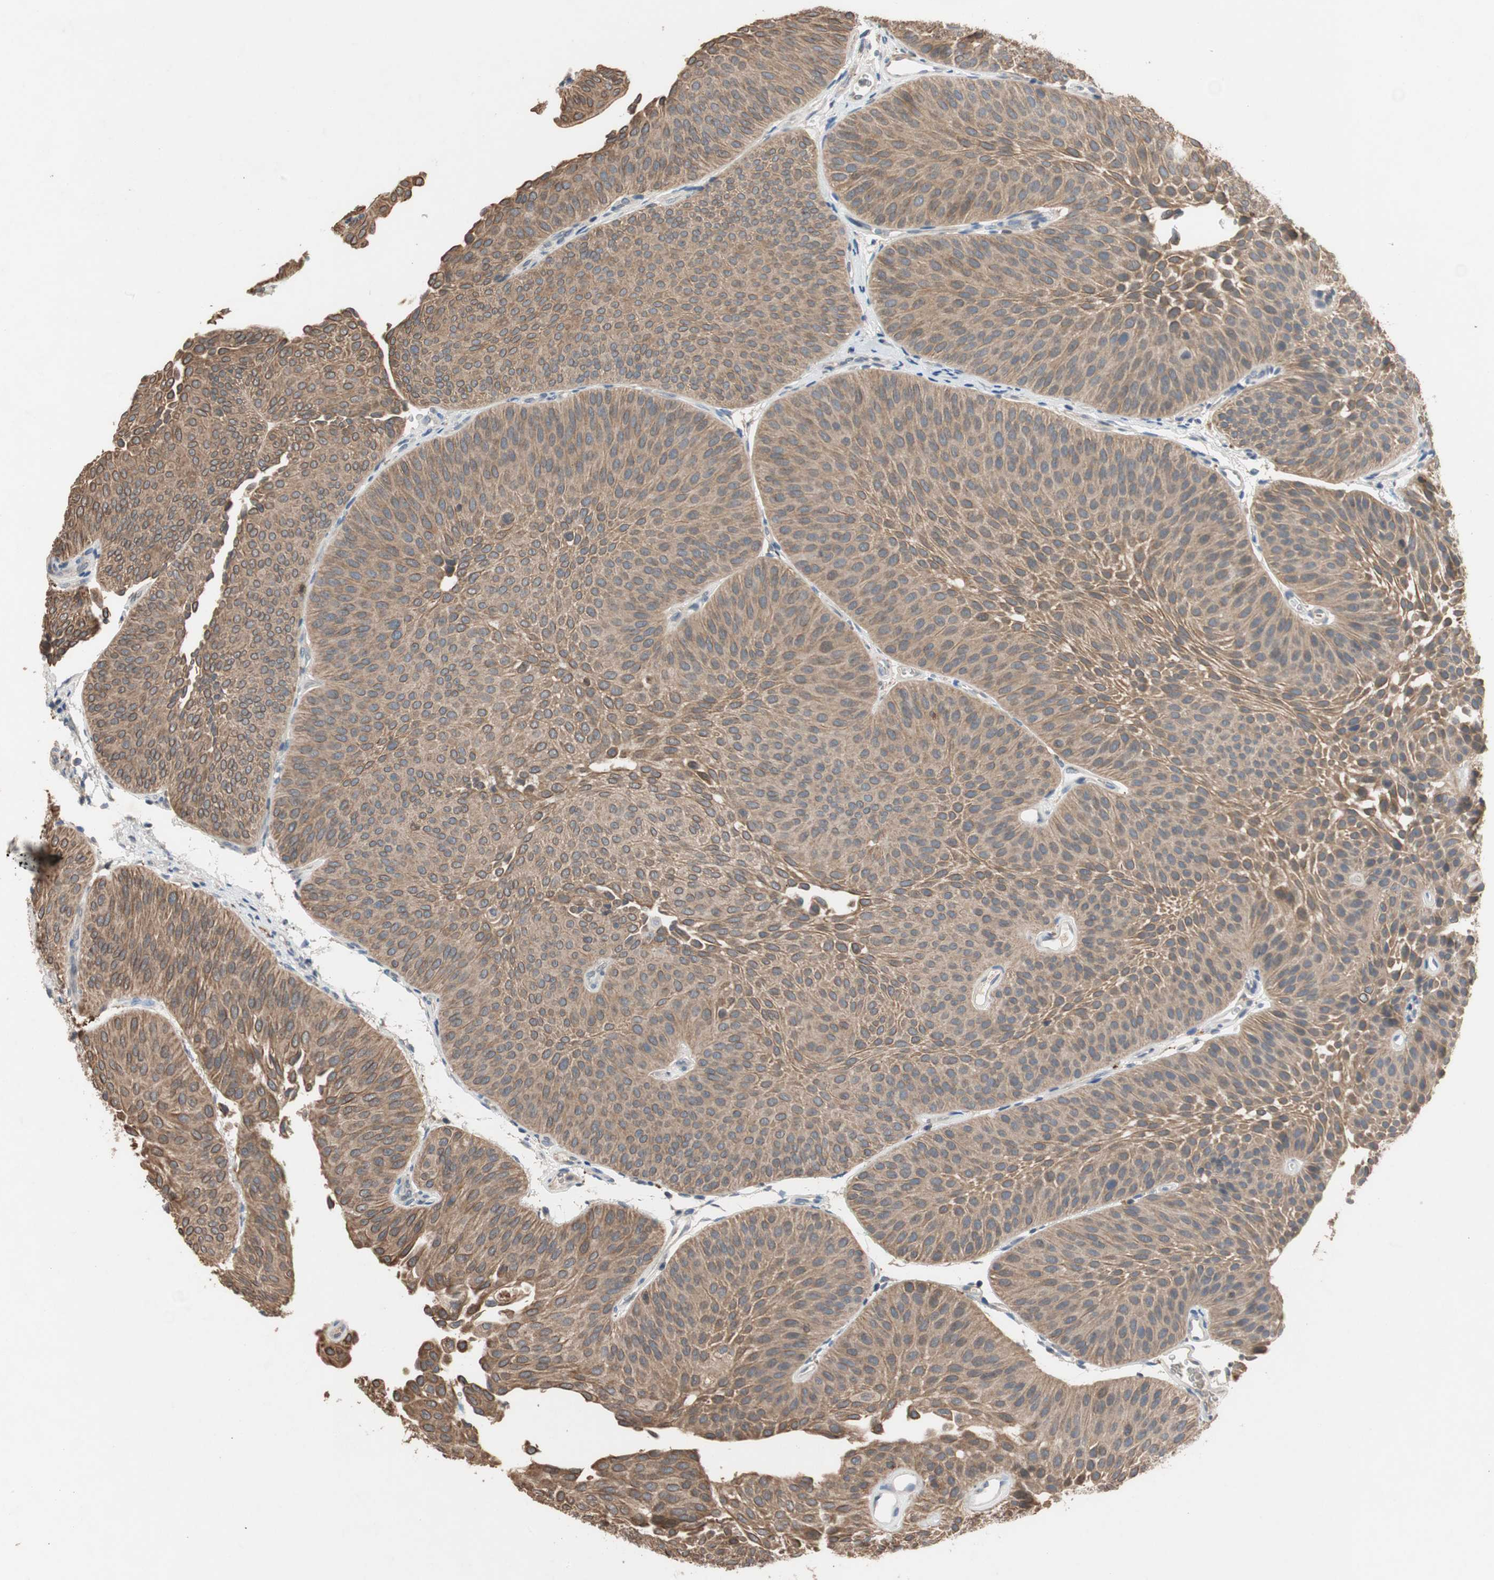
{"staining": {"intensity": "moderate", "quantity": ">75%", "location": "cytoplasmic/membranous"}, "tissue": "urothelial cancer", "cell_type": "Tumor cells", "image_type": "cancer", "snomed": [{"axis": "morphology", "description": "Urothelial carcinoma, Low grade"}, {"axis": "topography", "description": "Urinary bladder"}], "caption": "Immunohistochemistry (IHC) (DAB (3,3'-diaminobenzidine)) staining of human low-grade urothelial carcinoma demonstrates moderate cytoplasmic/membranous protein expression in approximately >75% of tumor cells.", "gene": "ADAP1", "patient": {"sex": "female", "age": 60}}